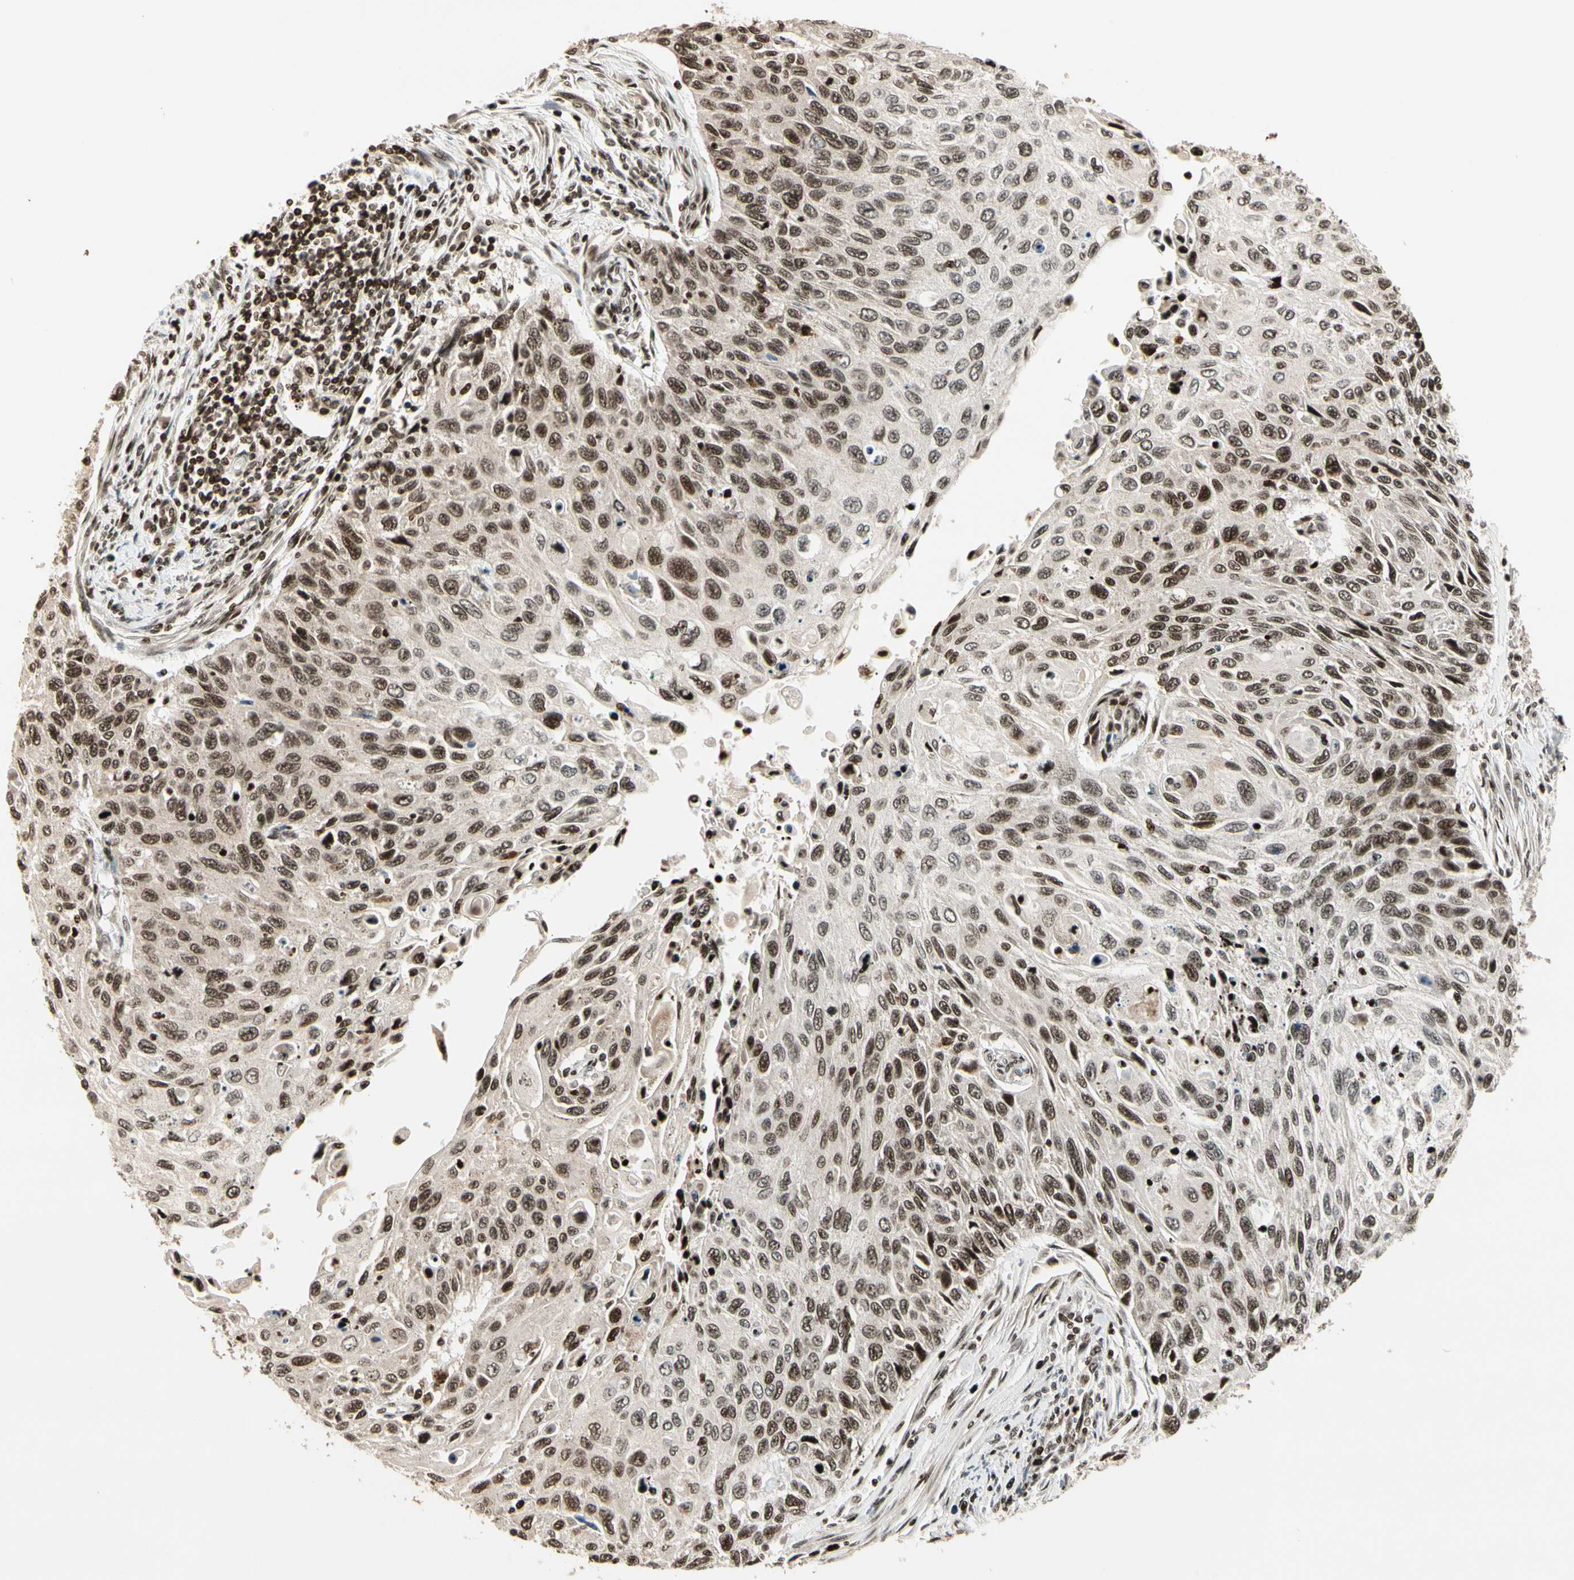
{"staining": {"intensity": "moderate", "quantity": ">75%", "location": "nuclear"}, "tissue": "cervical cancer", "cell_type": "Tumor cells", "image_type": "cancer", "snomed": [{"axis": "morphology", "description": "Squamous cell carcinoma, NOS"}, {"axis": "topography", "description": "Cervix"}], "caption": "Immunohistochemistry (IHC) micrograph of neoplastic tissue: human squamous cell carcinoma (cervical) stained using IHC exhibits medium levels of moderate protein expression localized specifically in the nuclear of tumor cells, appearing as a nuclear brown color.", "gene": "TSHZ3", "patient": {"sex": "female", "age": 70}}